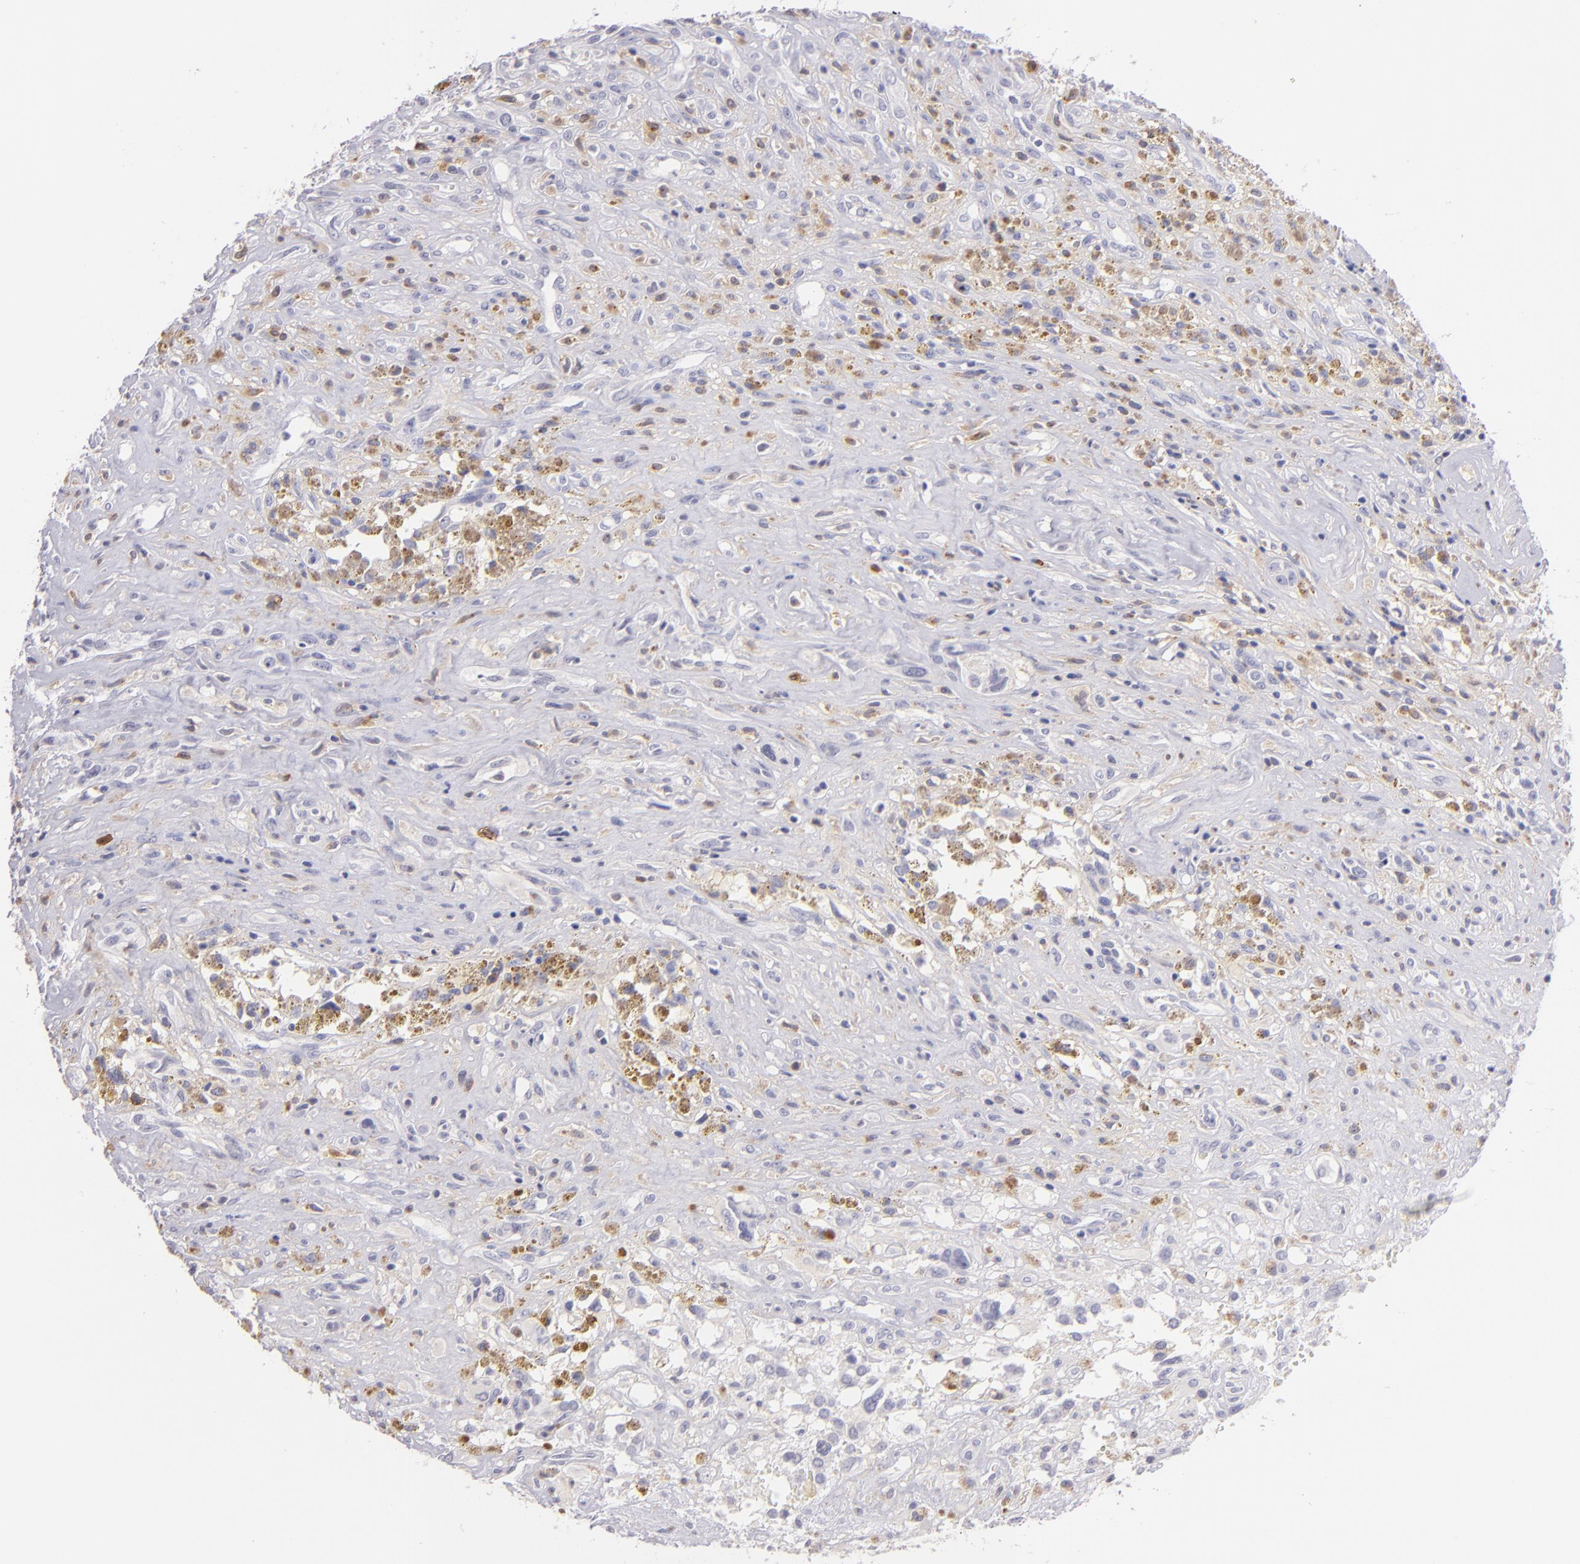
{"staining": {"intensity": "negative", "quantity": "none", "location": "none"}, "tissue": "glioma", "cell_type": "Tumor cells", "image_type": "cancer", "snomed": [{"axis": "morphology", "description": "Glioma, malignant, High grade"}, {"axis": "topography", "description": "Brain"}], "caption": "IHC of malignant glioma (high-grade) exhibits no expression in tumor cells. (DAB immunohistochemistry with hematoxylin counter stain).", "gene": "IL2RA", "patient": {"sex": "male", "age": 66}}